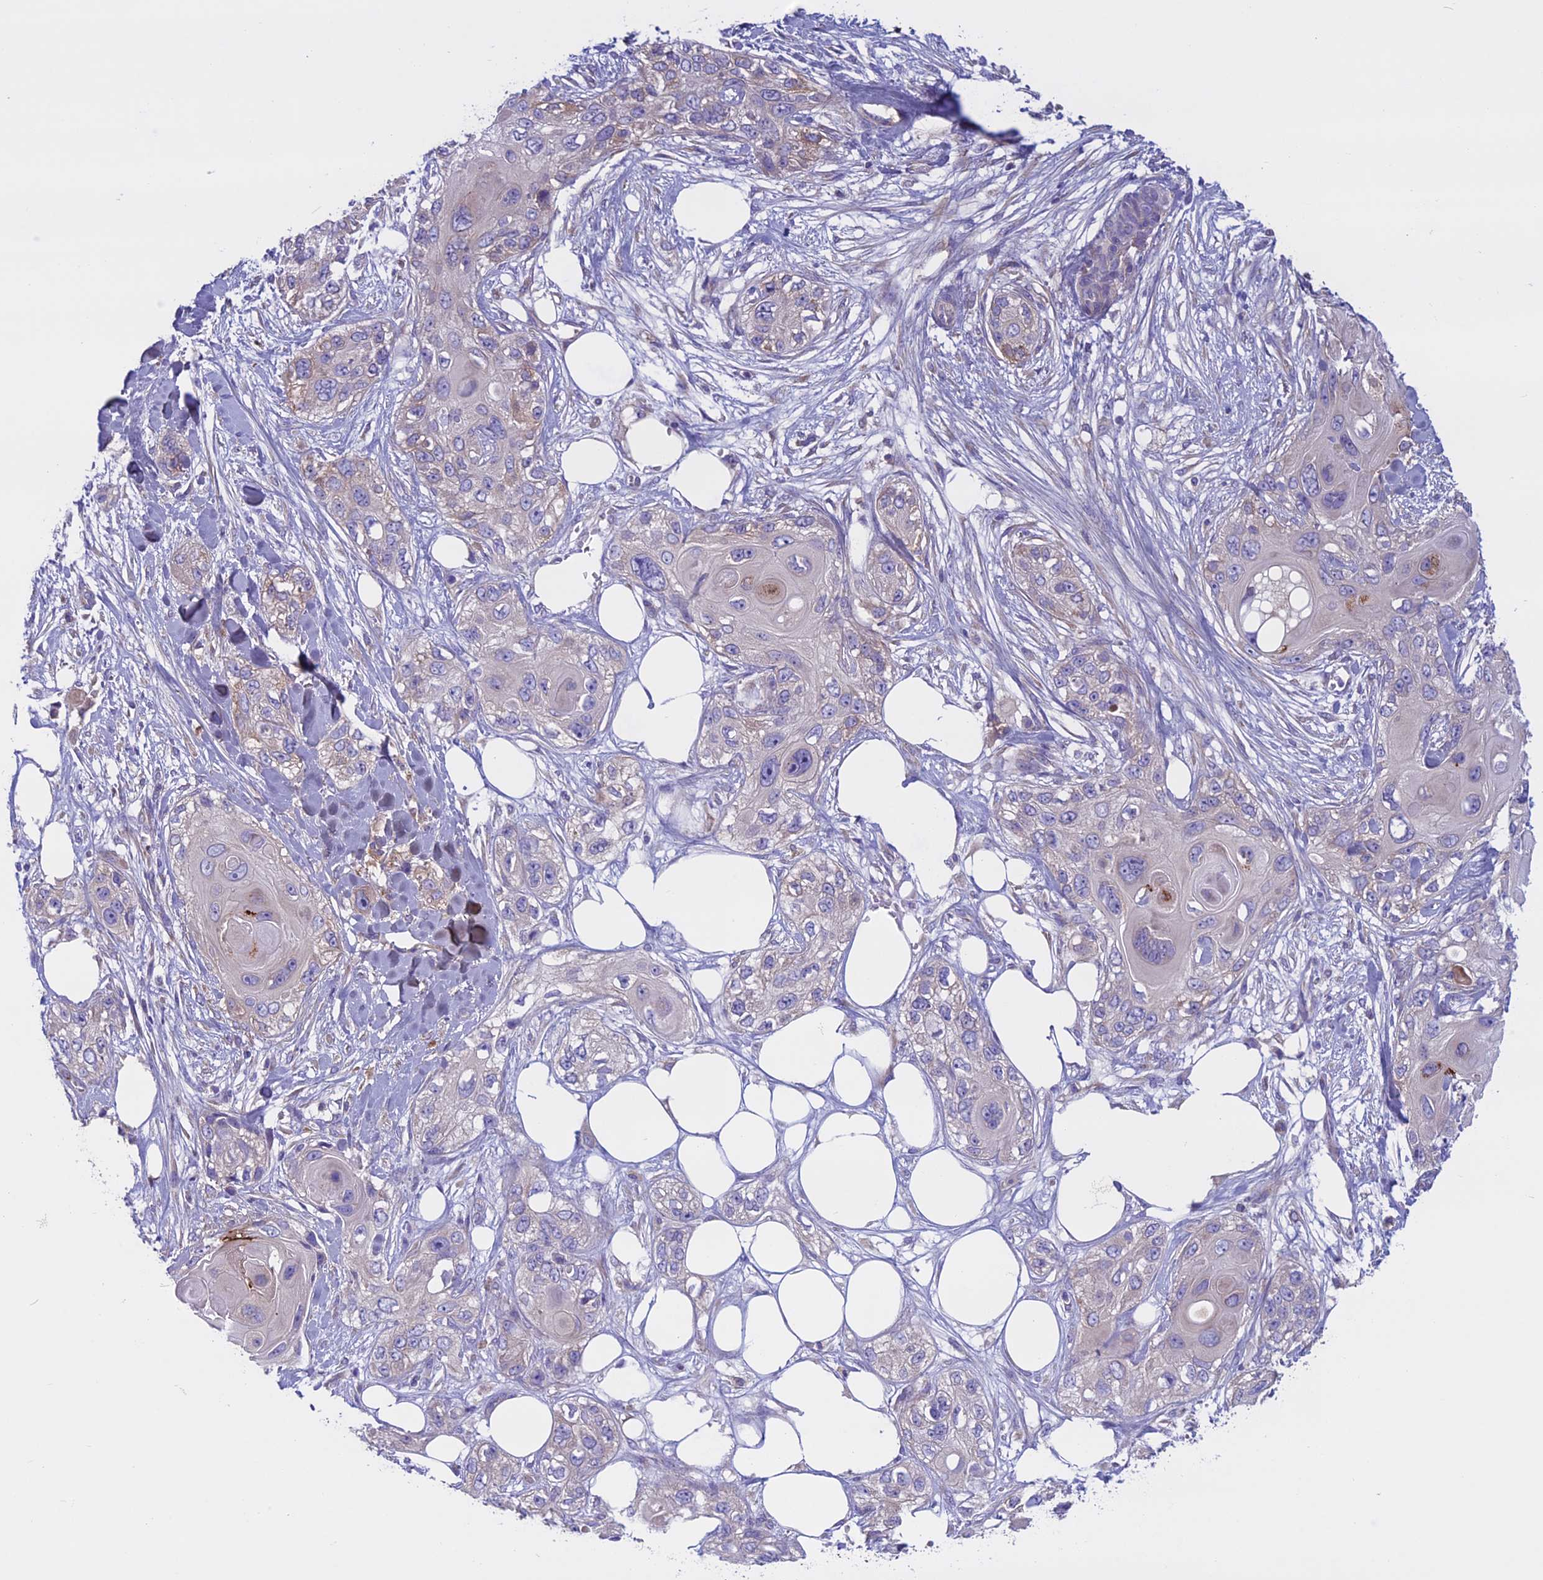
{"staining": {"intensity": "weak", "quantity": "<25%", "location": "cytoplasmic/membranous"}, "tissue": "skin cancer", "cell_type": "Tumor cells", "image_type": "cancer", "snomed": [{"axis": "morphology", "description": "Normal tissue, NOS"}, {"axis": "morphology", "description": "Squamous cell carcinoma, NOS"}, {"axis": "topography", "description": "Skin"}], "caption": "Micrograph shows no significant protein staining in tumor cells of skin cancer.", "gene": "DCTN5", "patient": {"sex": "male", "age": 72}}